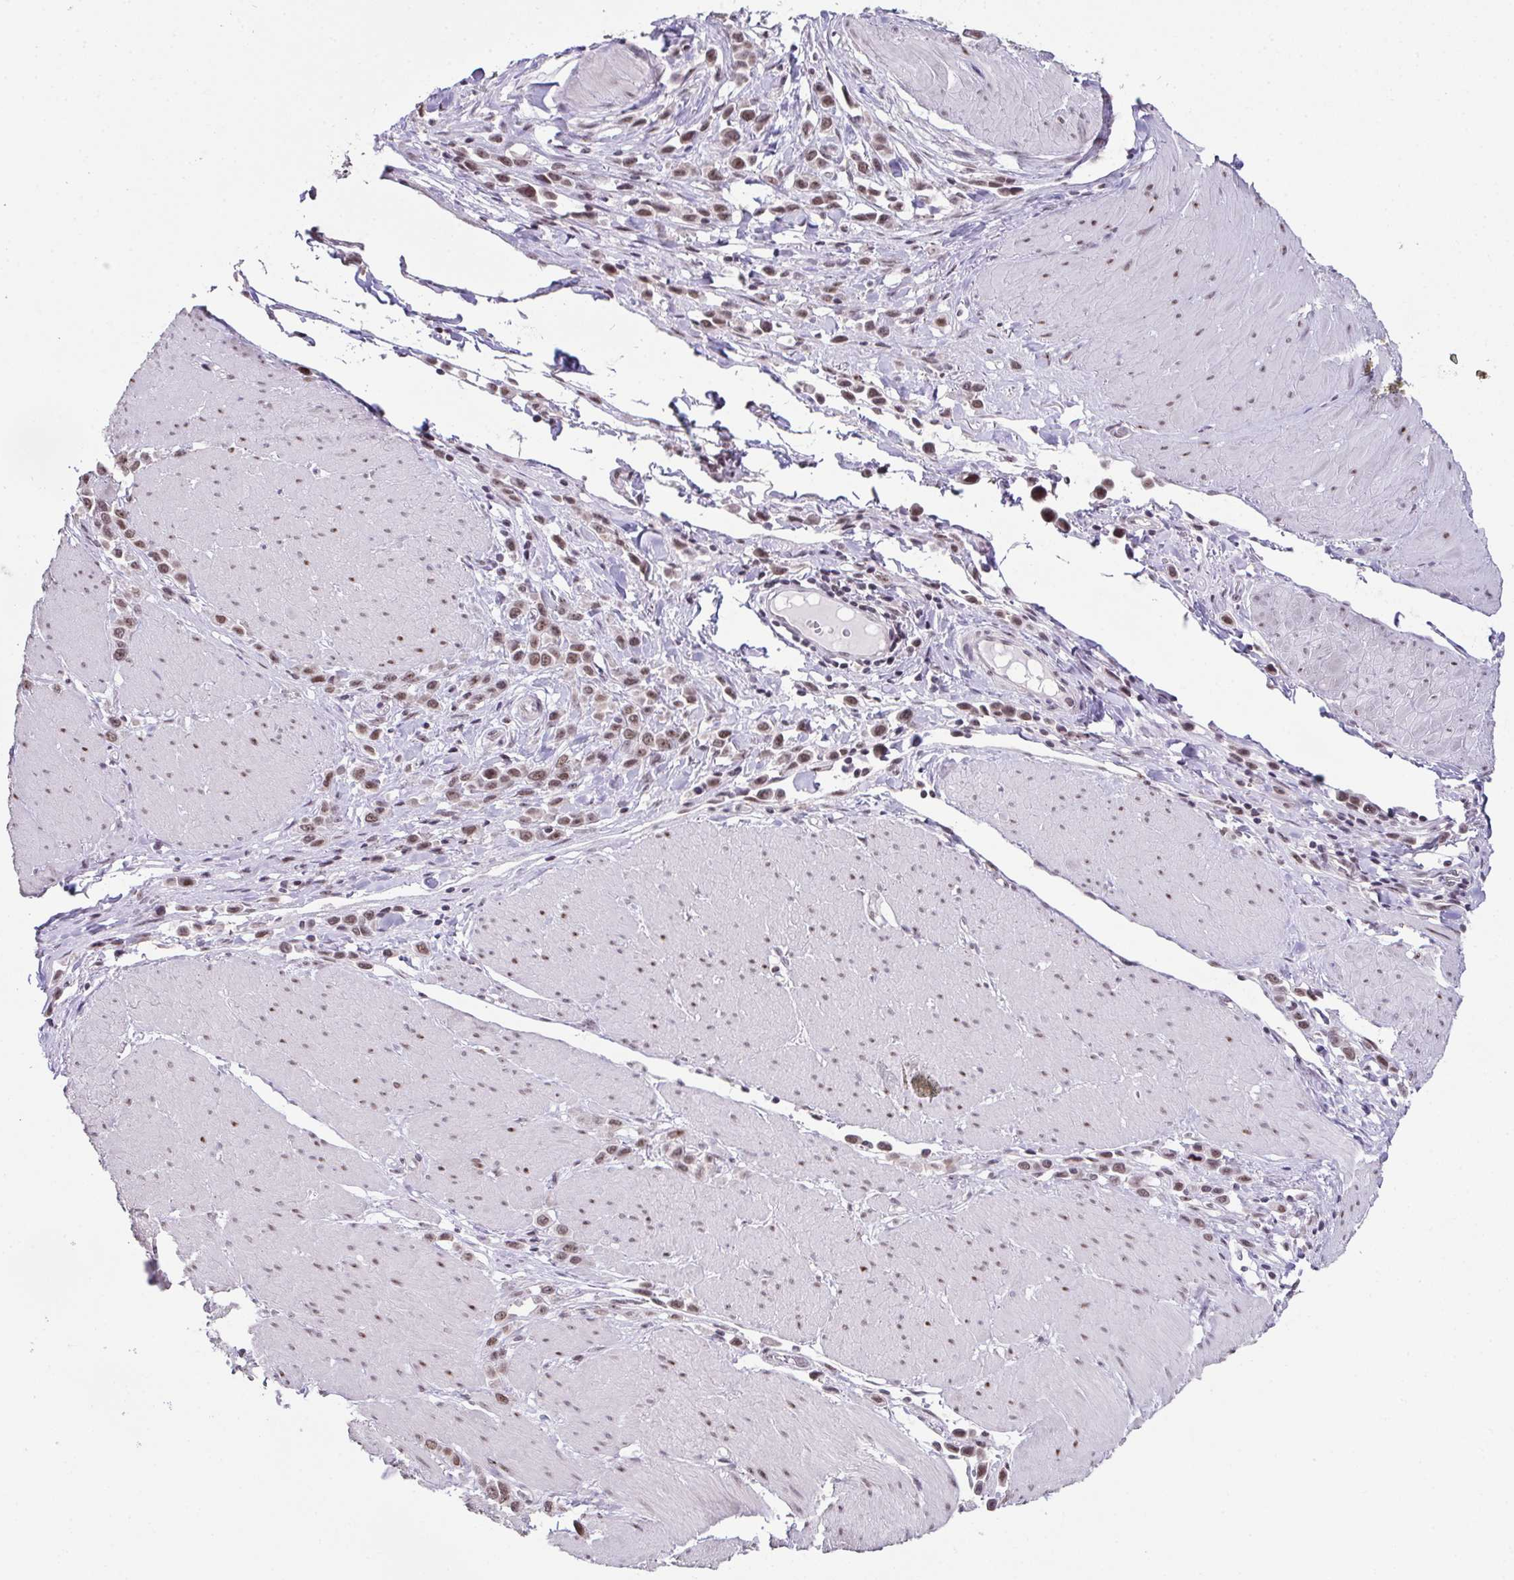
{"staining": {"intensity": "moderate", "quantity": ">75%", "location": "nuclear"}, "tissue": "stomach cancer", "cell_type": "Tumor cells", "image_type": "cancer", "snomed": [{"axis": "morphology", "description": "Adenocarcinoma, NOS"}, {"axis": "topography", "description": "Stomach"}], "caption": "Immunohistochemical staining of human stomach adenocarcinoma shows medium levels of moderate nuclear expression in approximately >75% of tumor cells.", "gene": "ZNF800", "patient": {"sex": "male", "age": 47}}